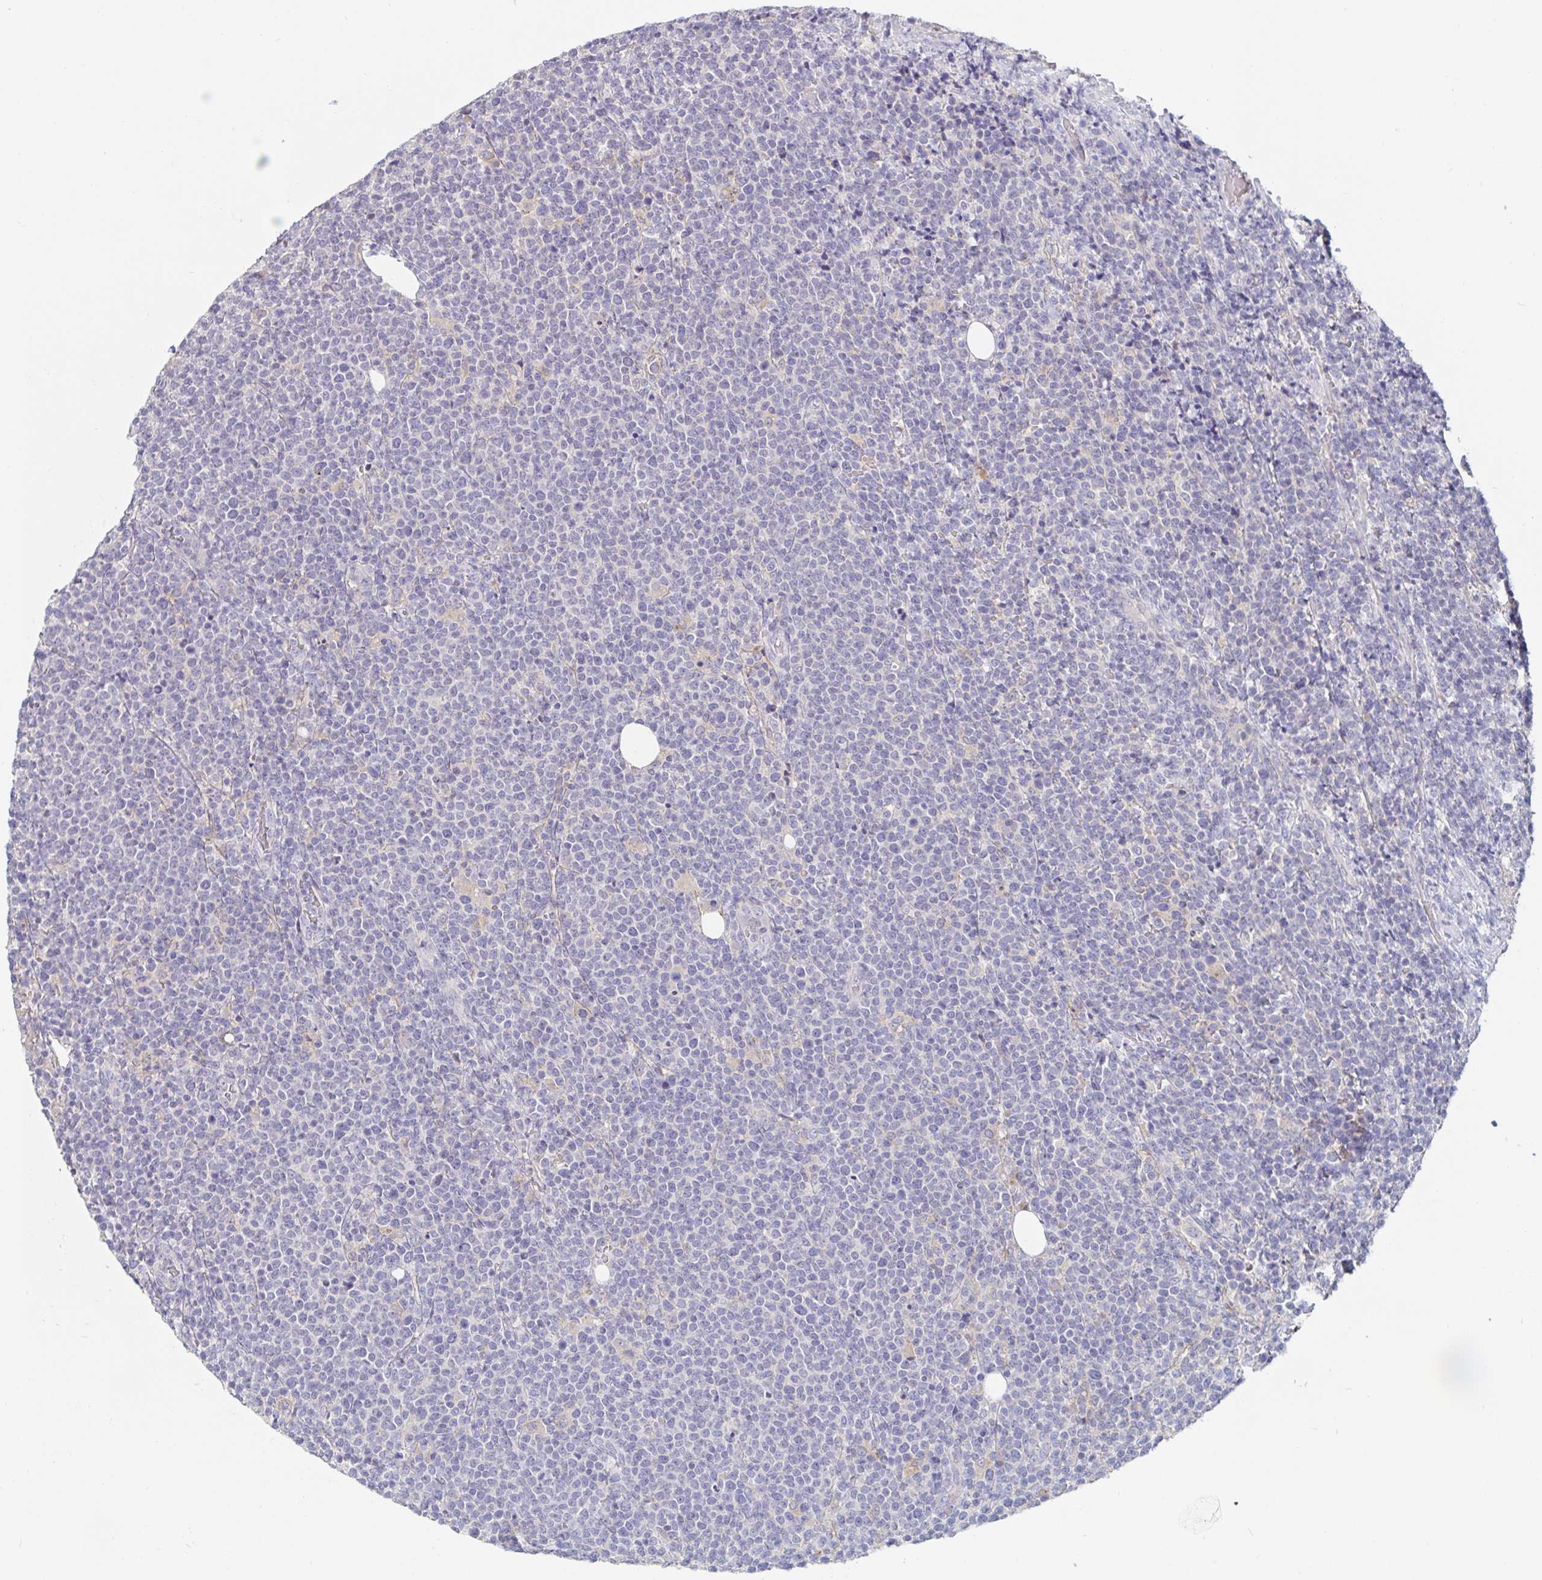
{"staining": {"intensity": "negative", "quantity": "none", "location": "none"}, "tissue": "lymphoma", "cell_type": "Tumor cells", "image_type": "cancer", "snomed": [{"axis": "morphology", "description": "Malignant lymphoma, non-Hodgkin's type, High grade"}, {"axis": "topography", "description": "Lymph node"}], "caption": "Immunohistochemistry of human malignant lymphoma, non-Hodgkin's type (high-grade) reveals no staining in tumor cells.", "gene": "SPPL3", "patient": {"sex": "male", "age": 61}}